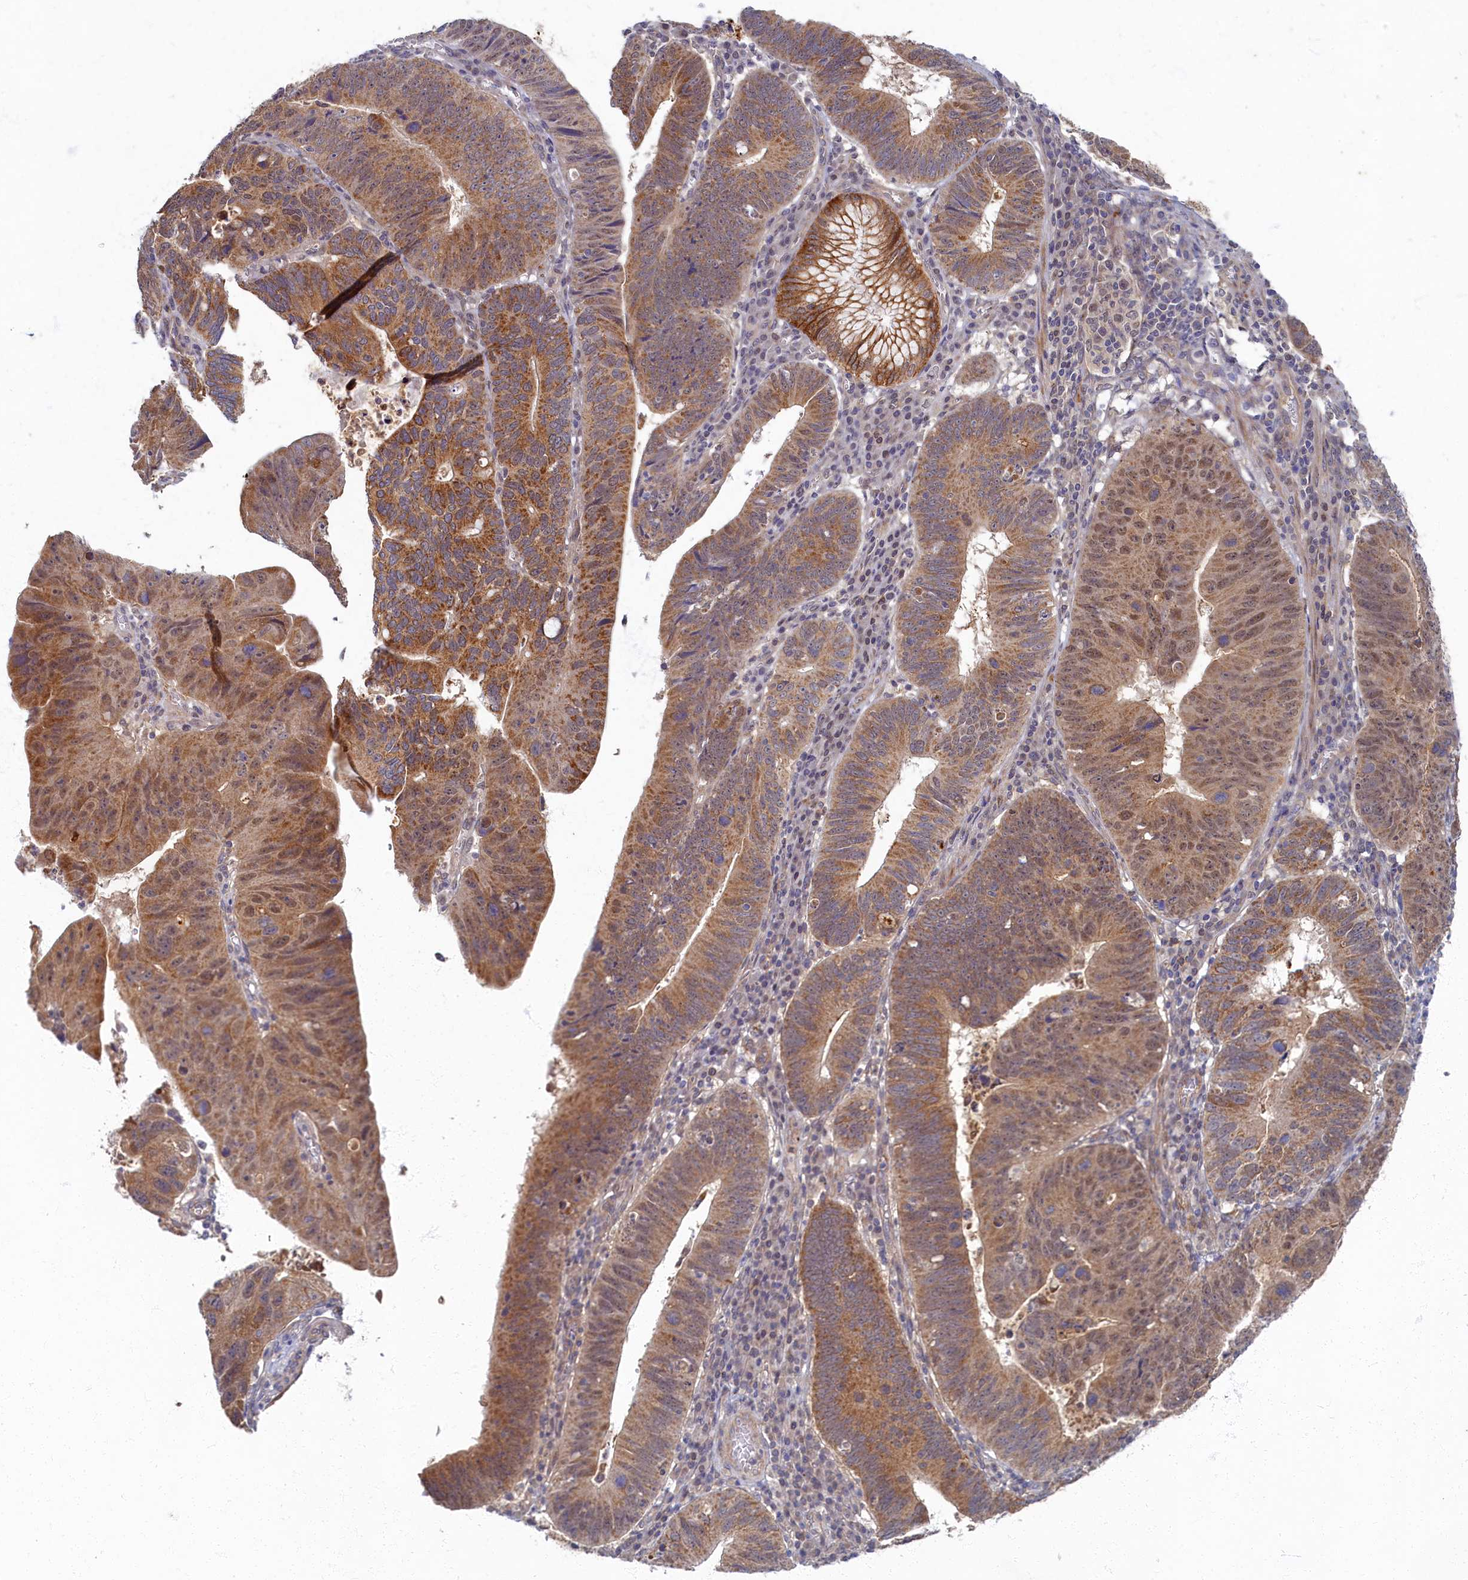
{"staining": {"intensity": "moderate", "quantity": ">75%", "location": "cytoplasmic/membranous,nuclear"}, "tissue": "stomach cancer", "cell_type": "Tumor cells", "image_type": "cancer", "snomed": [{"axis": "morphology", "description": "Adenocarcinoma, NOS"}, {"axis": "topography", "description": "Stomach"}], "caption": "Adenocarcinoma (stomach) stained with a protein marker demonstrates moderate staining in tumor cells.", "gene": "WDR59", "patient": {"sex": "male", "age": 59}}